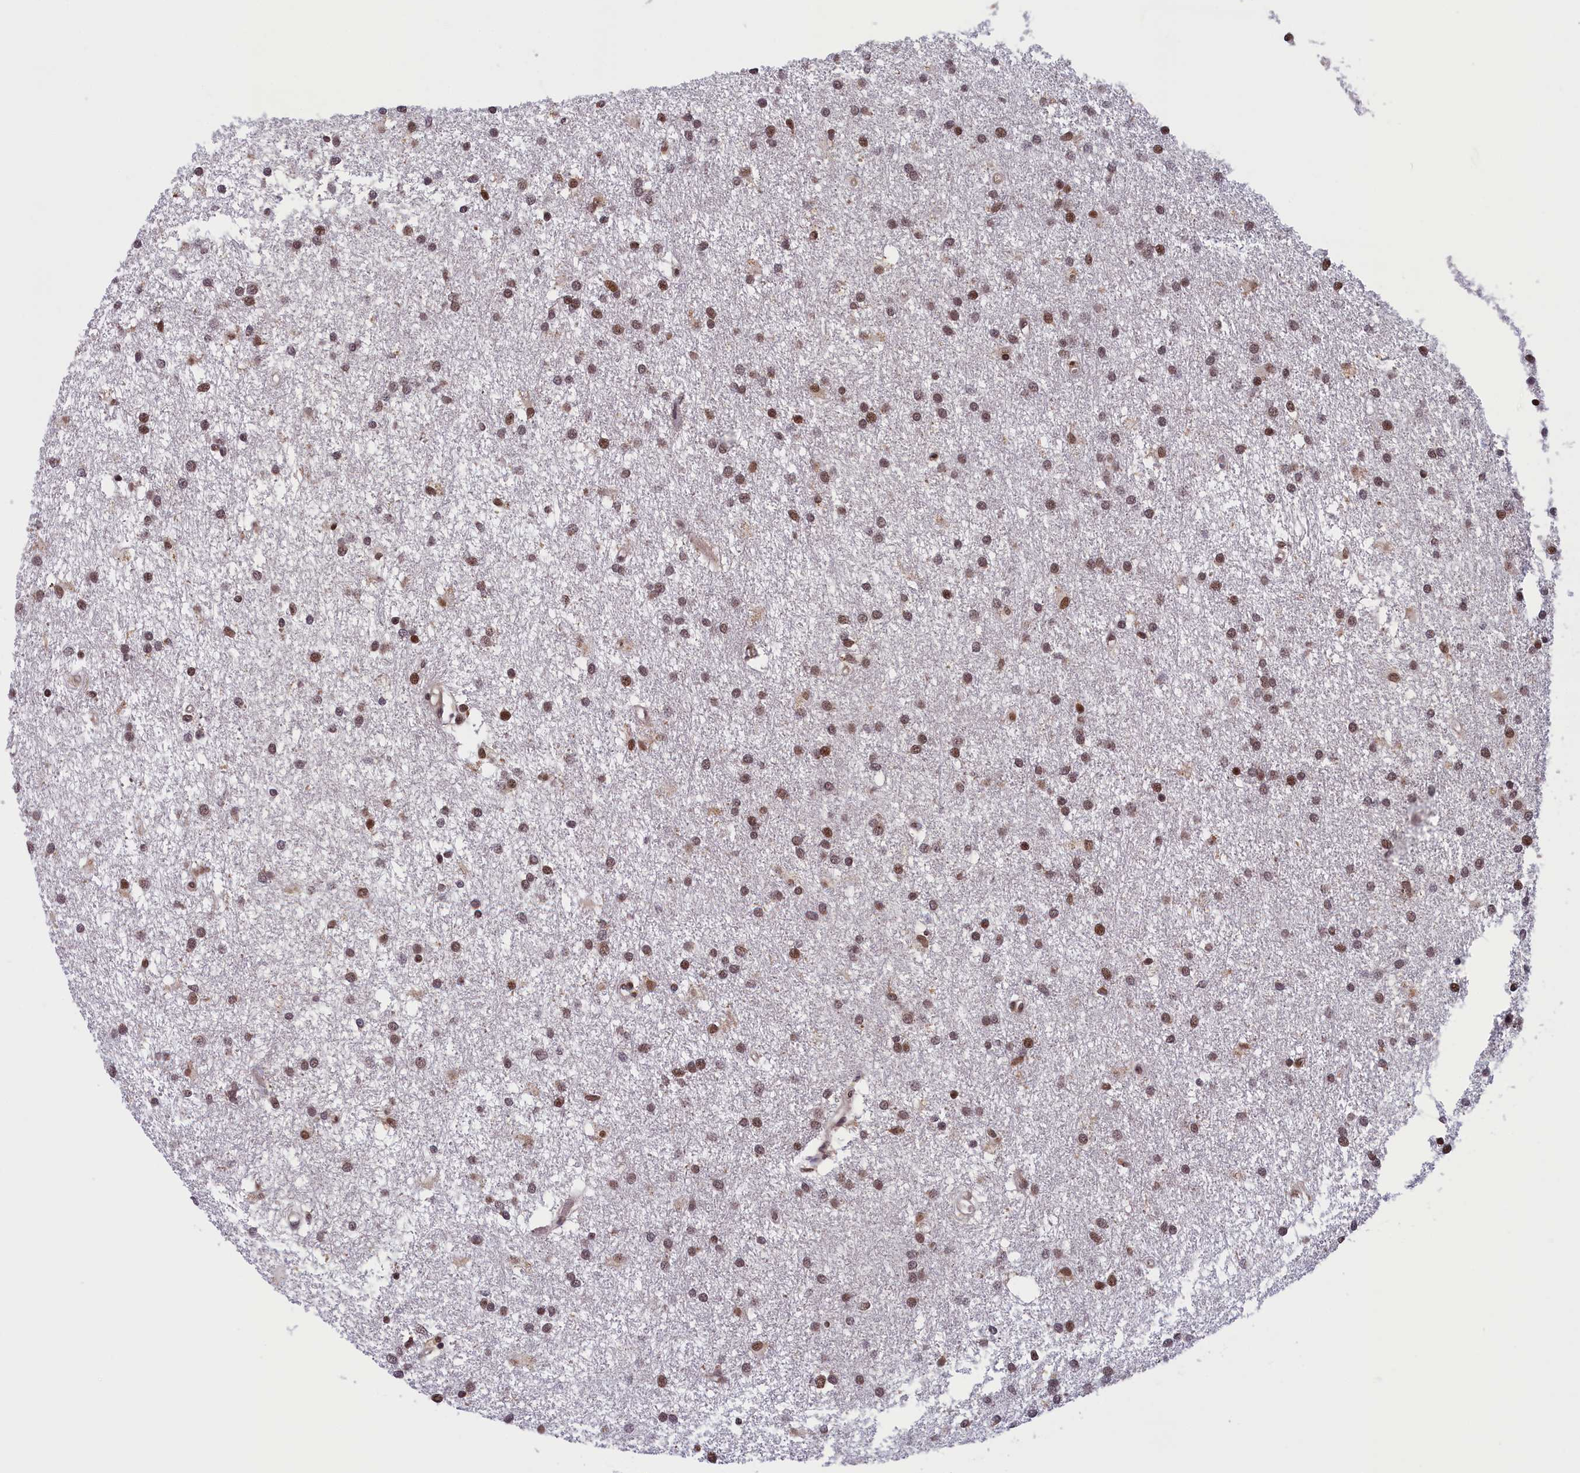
{"staining": {"intensity": "moderate", "quantity": ">75%", "location": "nuclear"}, "tissue": "glioma", "cell_type": "Tumor cells", "image_type": "cancer", "snomed": [{"axis": "morphology", "description": "Glioma, malignant, High grade"}, {"axis": "topography", "description": "Brain"}], "caption": "Tumor cells display medium levels of moderate nuclear positivity in approximately >75% of cells in human glioma. (IHC, brightfield microscopy, high magnification).", "gene": "KCNK6", "patient": {"sex": "male", "age": 77}}